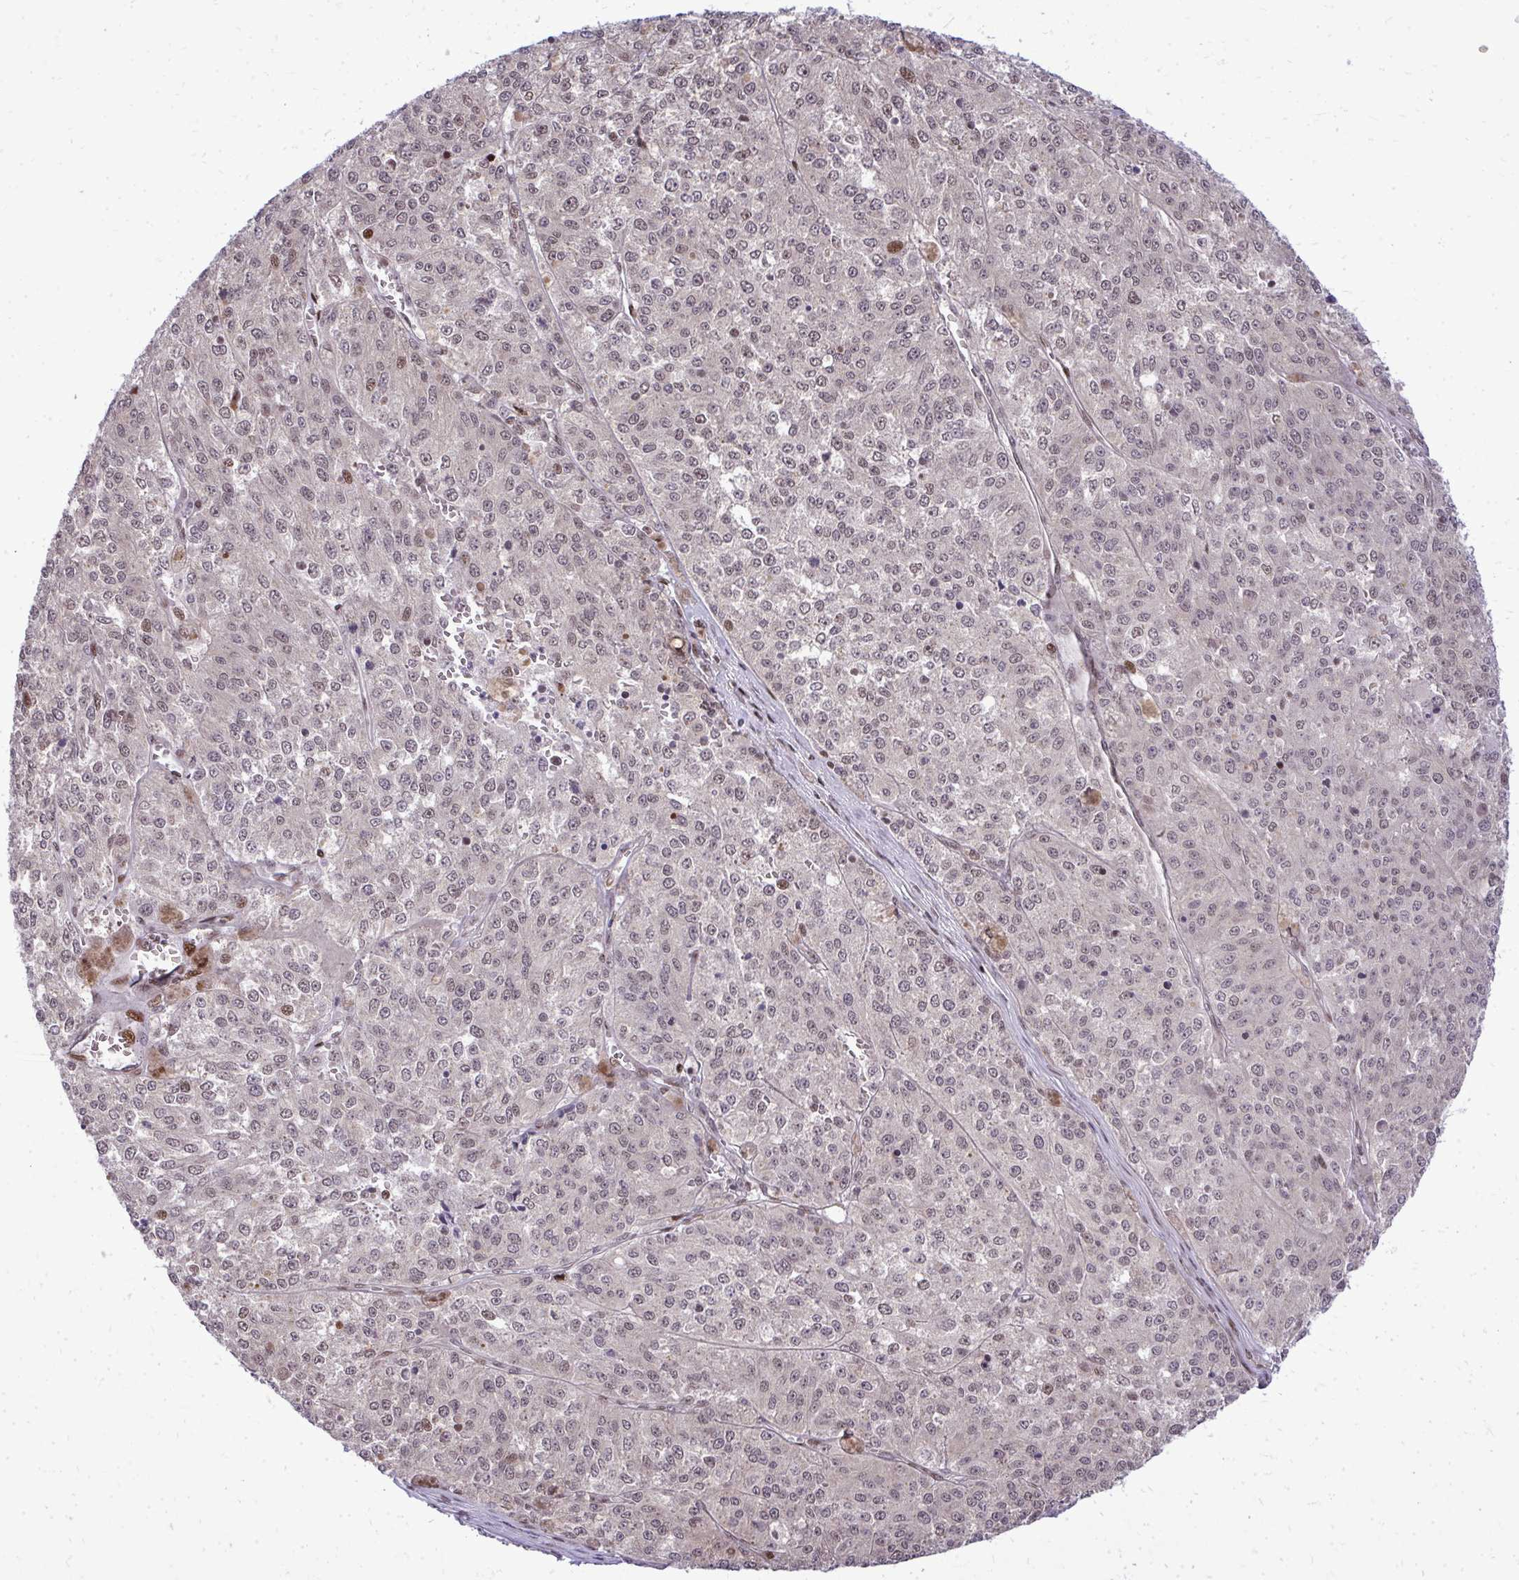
{"staining": {"intensity": "moderate", "quantity": "<25%", "location": "nuclear"}, "tissue": "melanoma", "cell_type": "Tumor cells", "image_type": "cancer", "snomed": [{"axis": "morphology", "description": "Malignant melanoma, Metastatic site"}, {"axis": "topography", "description": "Lymph node"}], "caption": "Protein expression analysis of human malignant melanoma (metastatic site) reveals moderate nuclear expression in approximately <25% of tumor cells. Immunohistochemistry (ihc) stains the protein of interest in brown and the nuclei are stained blue.", "gene": "PIGY", "patient": {"sex": "female", "age": 64}}